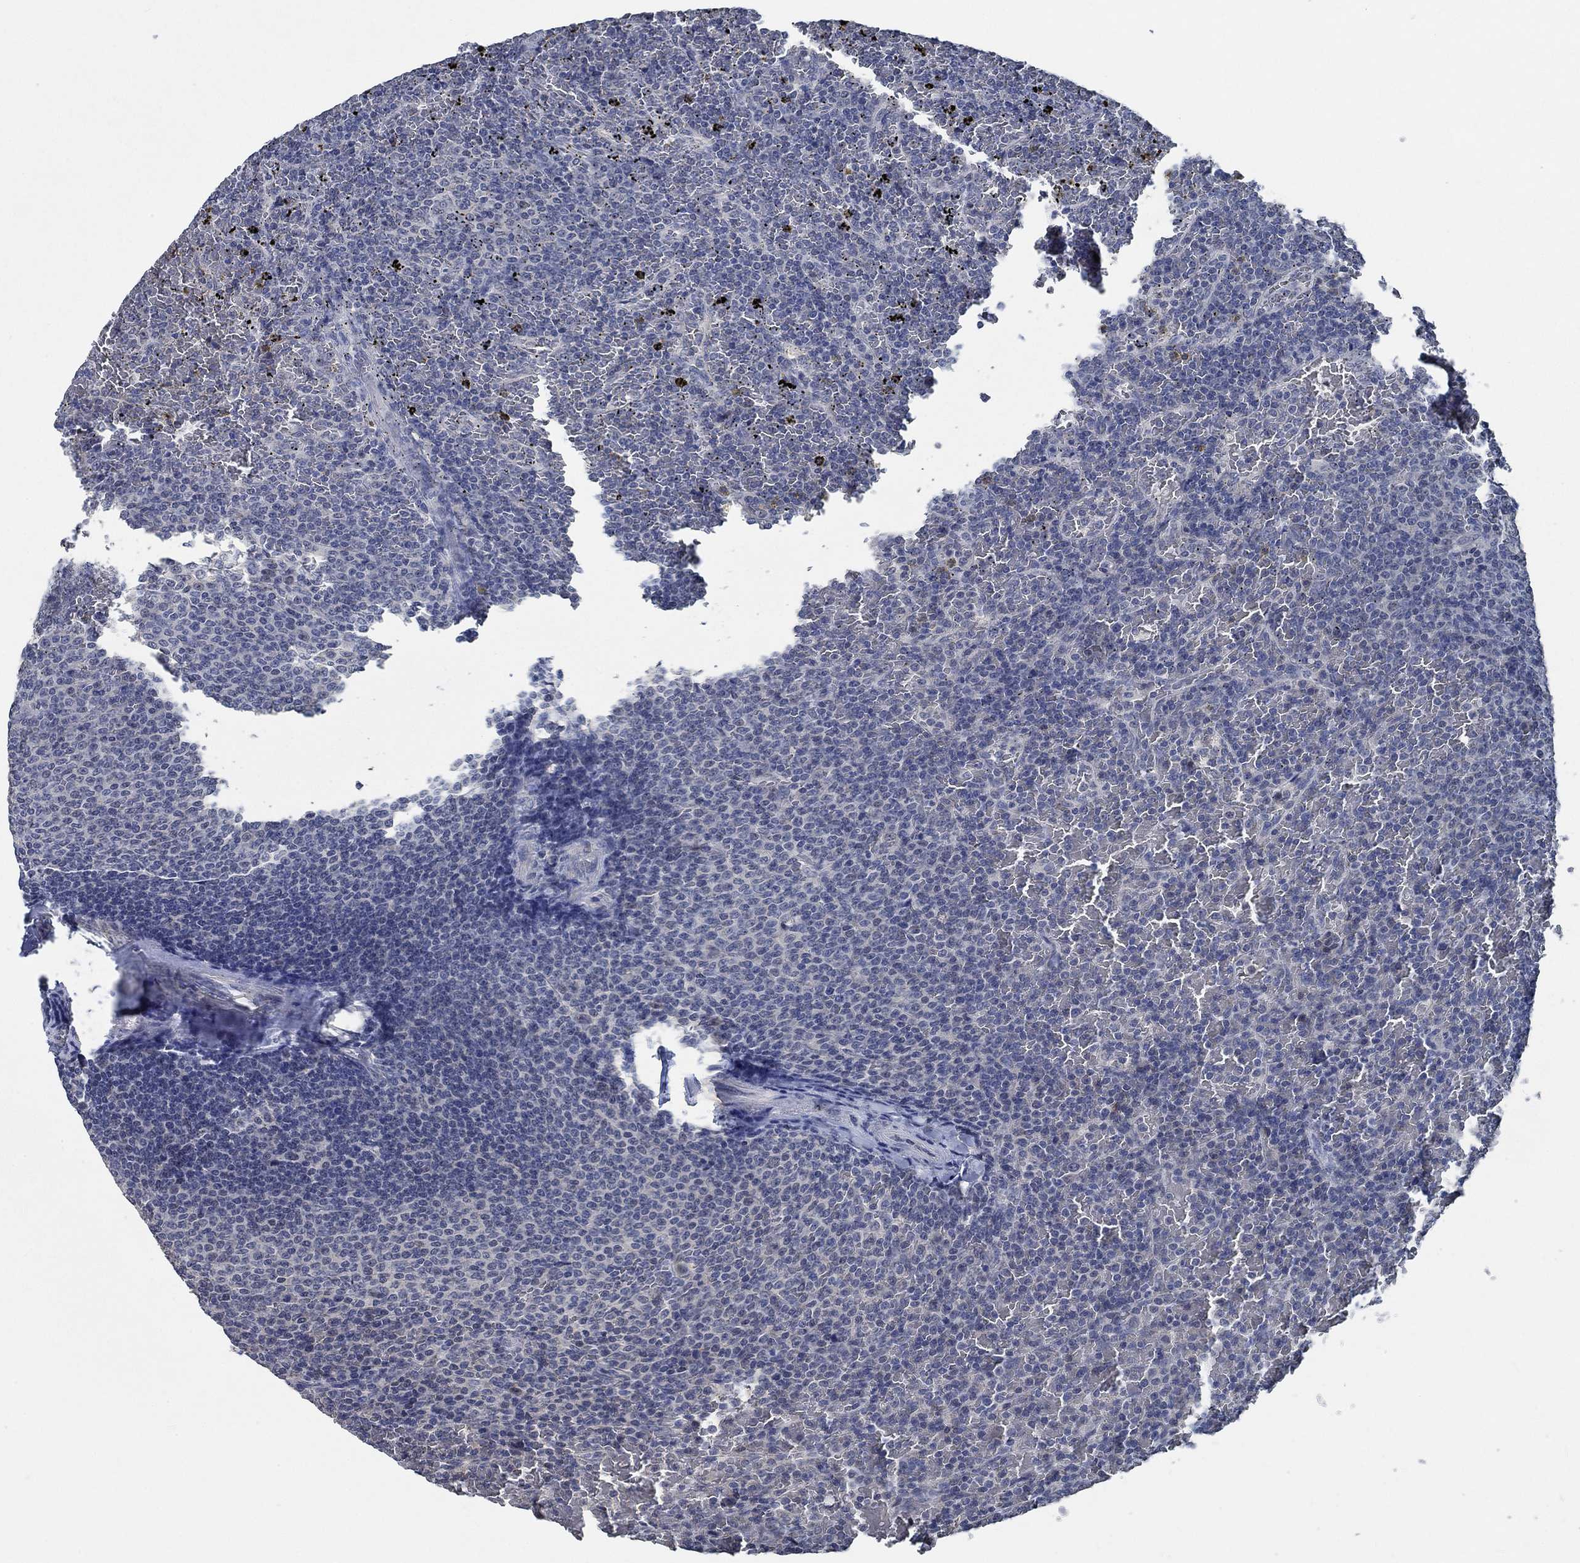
{"staining": {"intensity": "negative", "quantity": "none", "location": "none"}, "tissue": "lymphoma", "cell_type": "Tumor cells", "image_type": "cancer", "snomed": [{"axis": "morphology", "description": "Malignant lymphoma, non-Hodgkin's type, Low grade"}, {"axis": "topography", "description": "Spleen"}], "caption": "Immunohistochemistry (IHC) histopathology image of neoplastic tissue: human lymphoma stained with DAB (3,3'-diaminobenzidine) demonstrates no significant protein staining in tumor cells.", "gene": "OBSCN", "patient": {"sex": "female", "age": 77}}